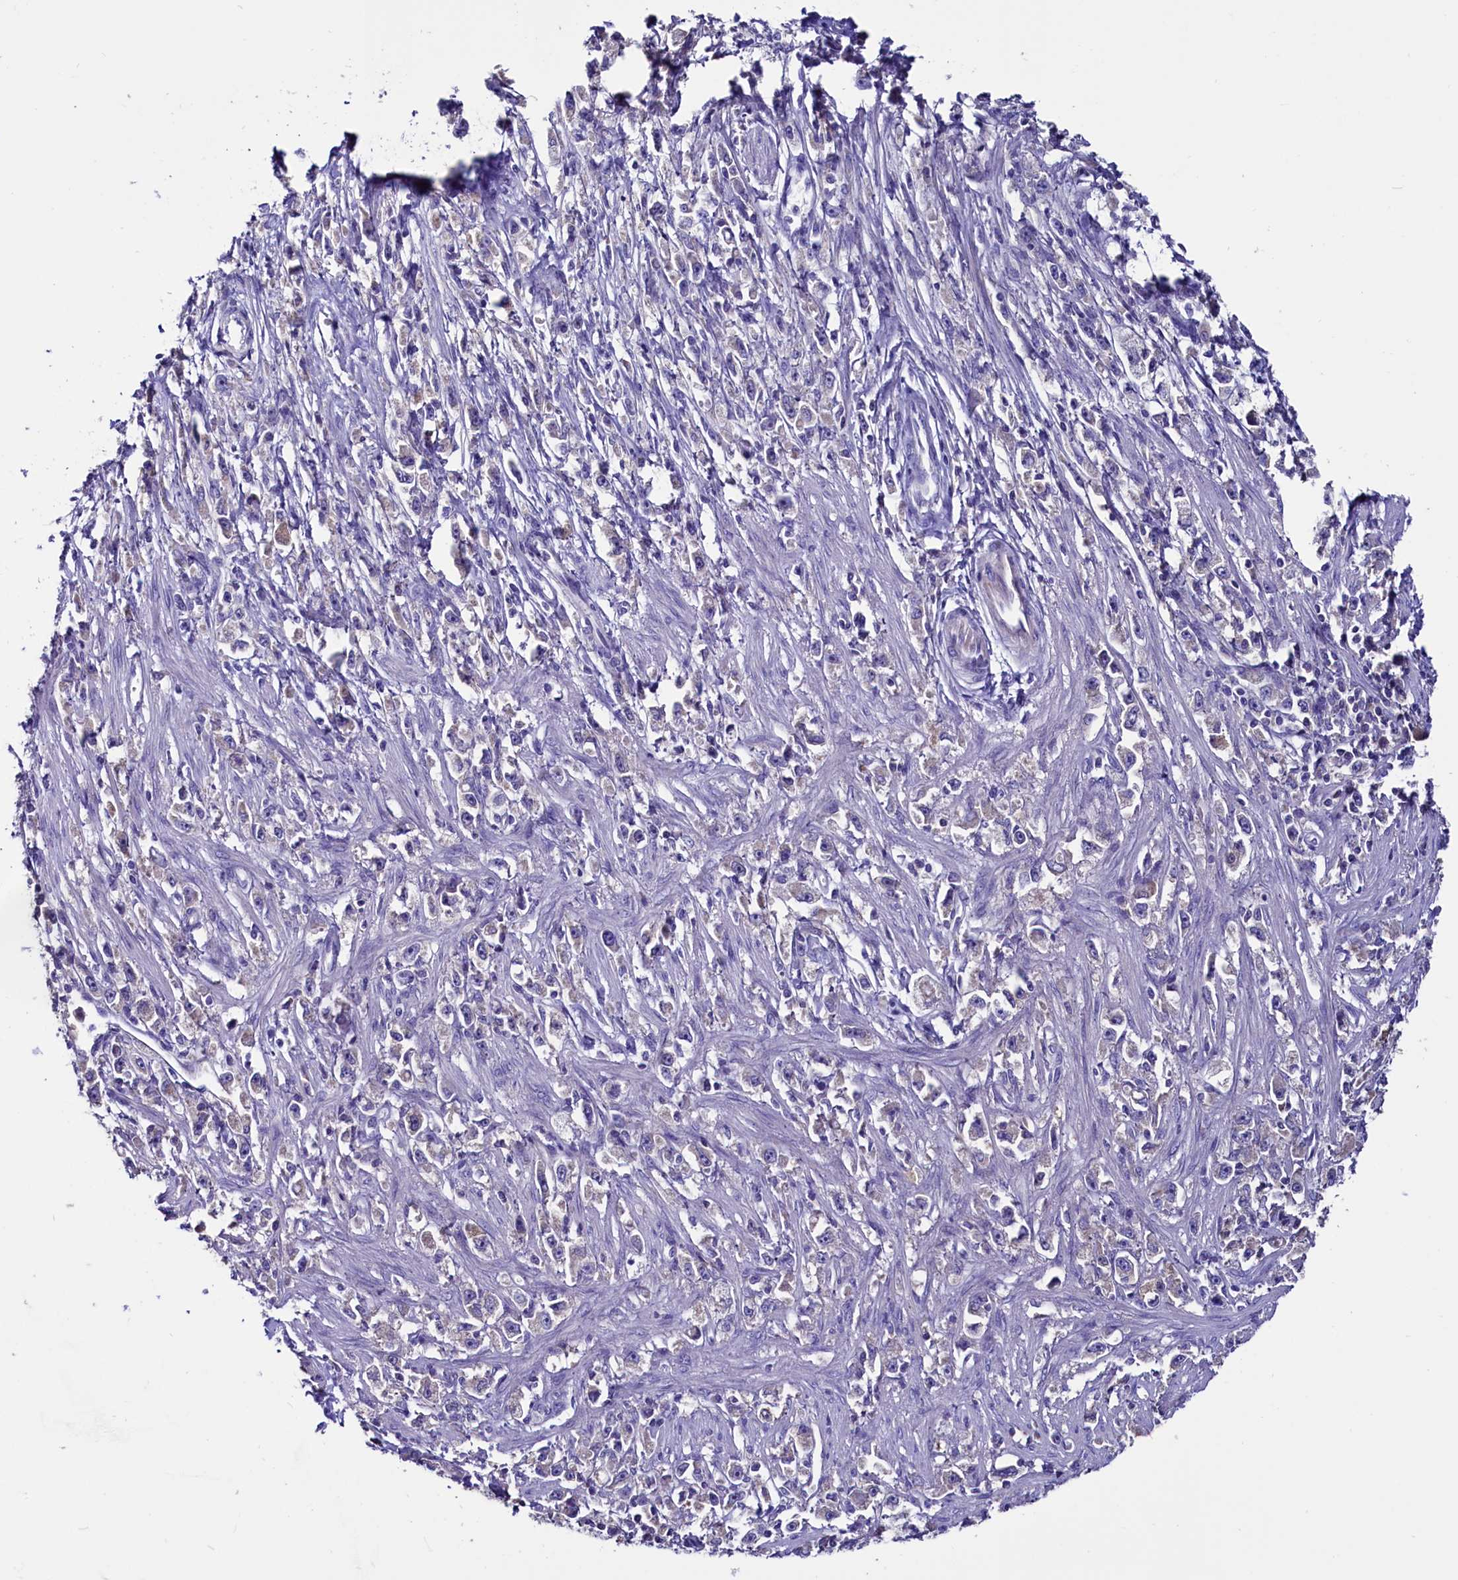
{"staining": {"intensity": "negative", "quantity": "none", "location": "none"}, "tissue": "stomach cancer", "cell_type": "Tumor cells", "image_type": "cancer", "snomed": [{"axis": "morphology", "description": "Adenocarcinoma, NOS"}, {"axis": "topography", "description": "Stomach"}], "caption": "High power microscopy micrograph of an immunohistochemistry image of adenocarcinoma (stomach), revealing no significant expression in tumor cells.", "gene": "CCBE1", "patient": {"sex": "female", "age": 59}}